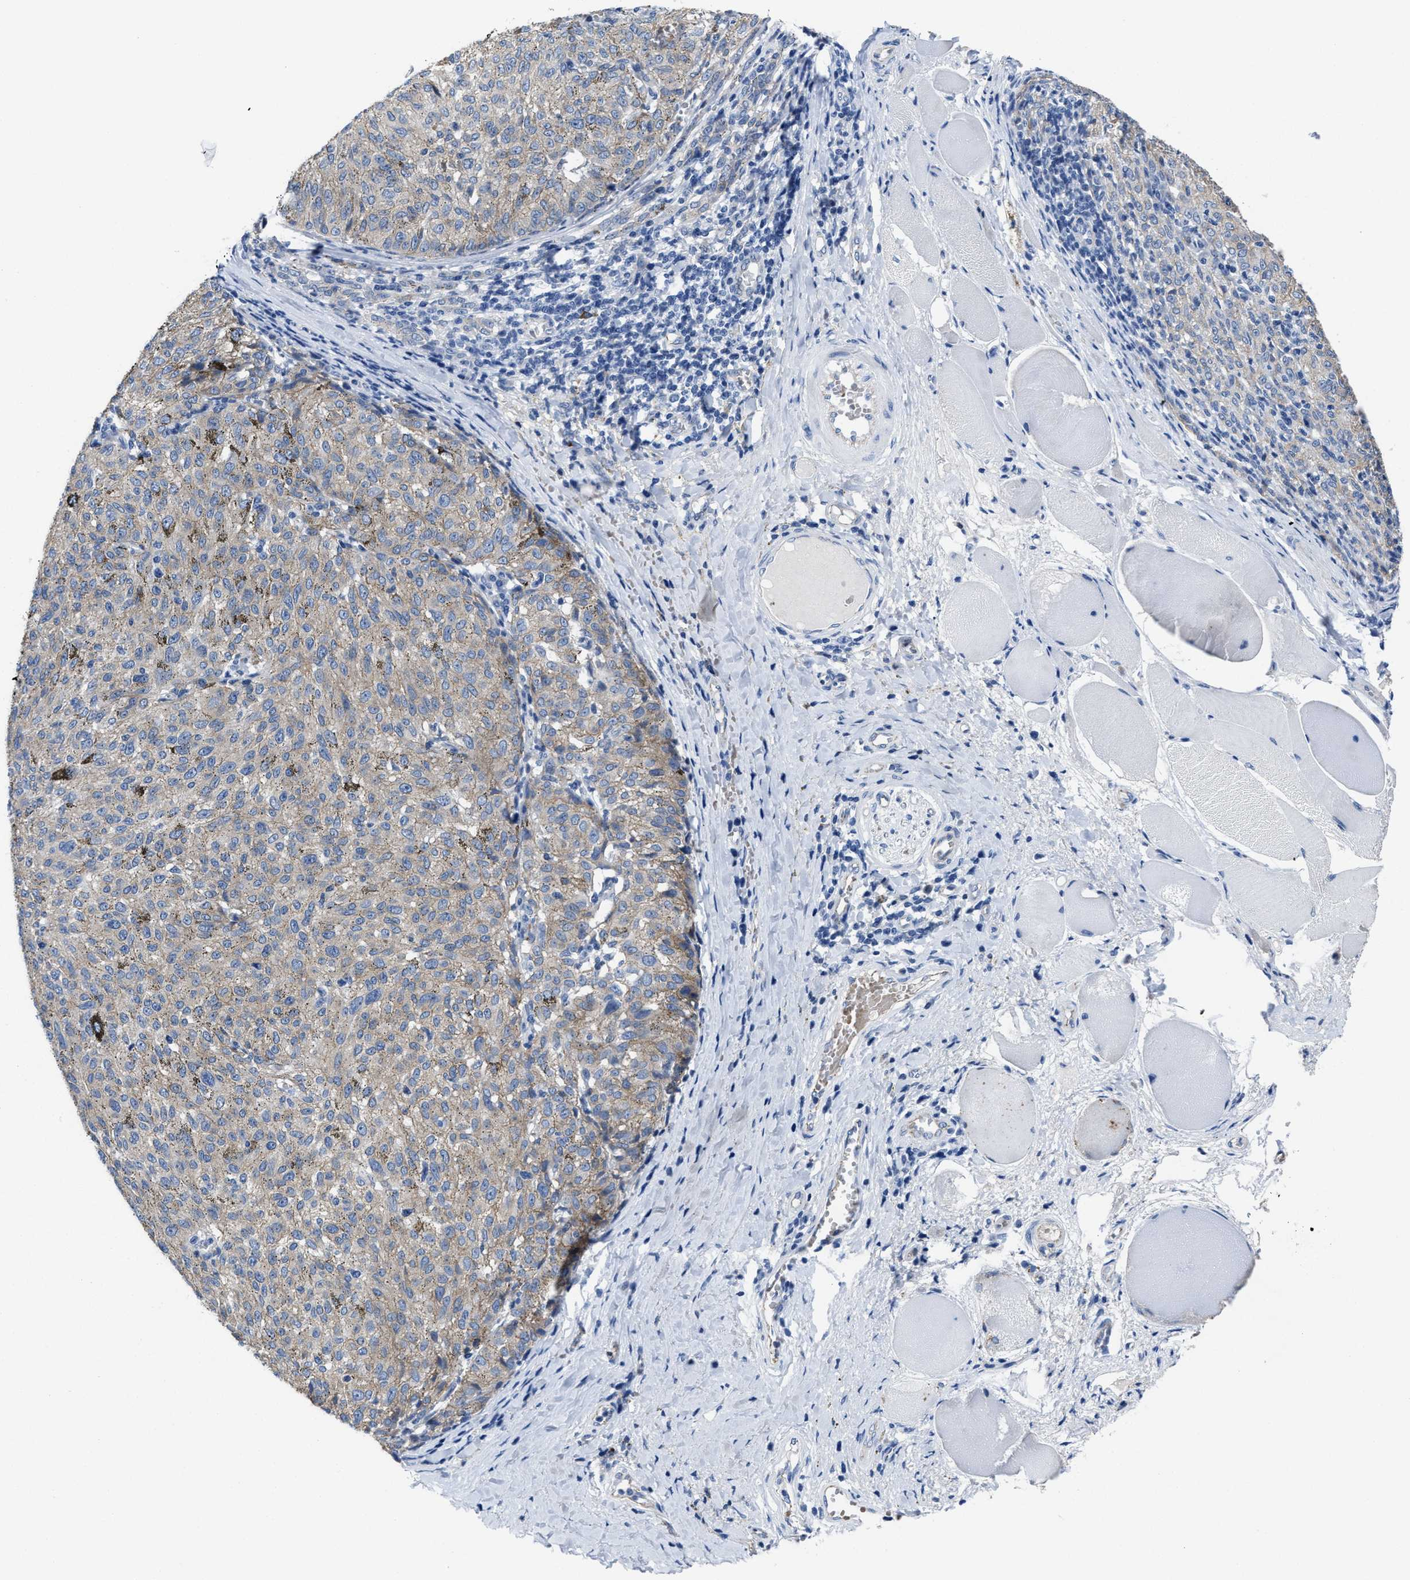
{"staining": {"intensity": "negative", "quantity": "none", "location": "none"}, "tissue": "melanoma", "cell_type": "Tumor cells", "image_type": "cancer", "snomed": [{"axis": "morphology", "description": "Malignant melanoma, NOS"}, {"axis": "topography", "description": "Skin"}], "caption": "IHC image of neoplastic tissue: human melanoma stained with DAB displays no significant protein expression in tumor cells.", "gene": "GHITM", "patient": {"sex": "female", "age": 72}}